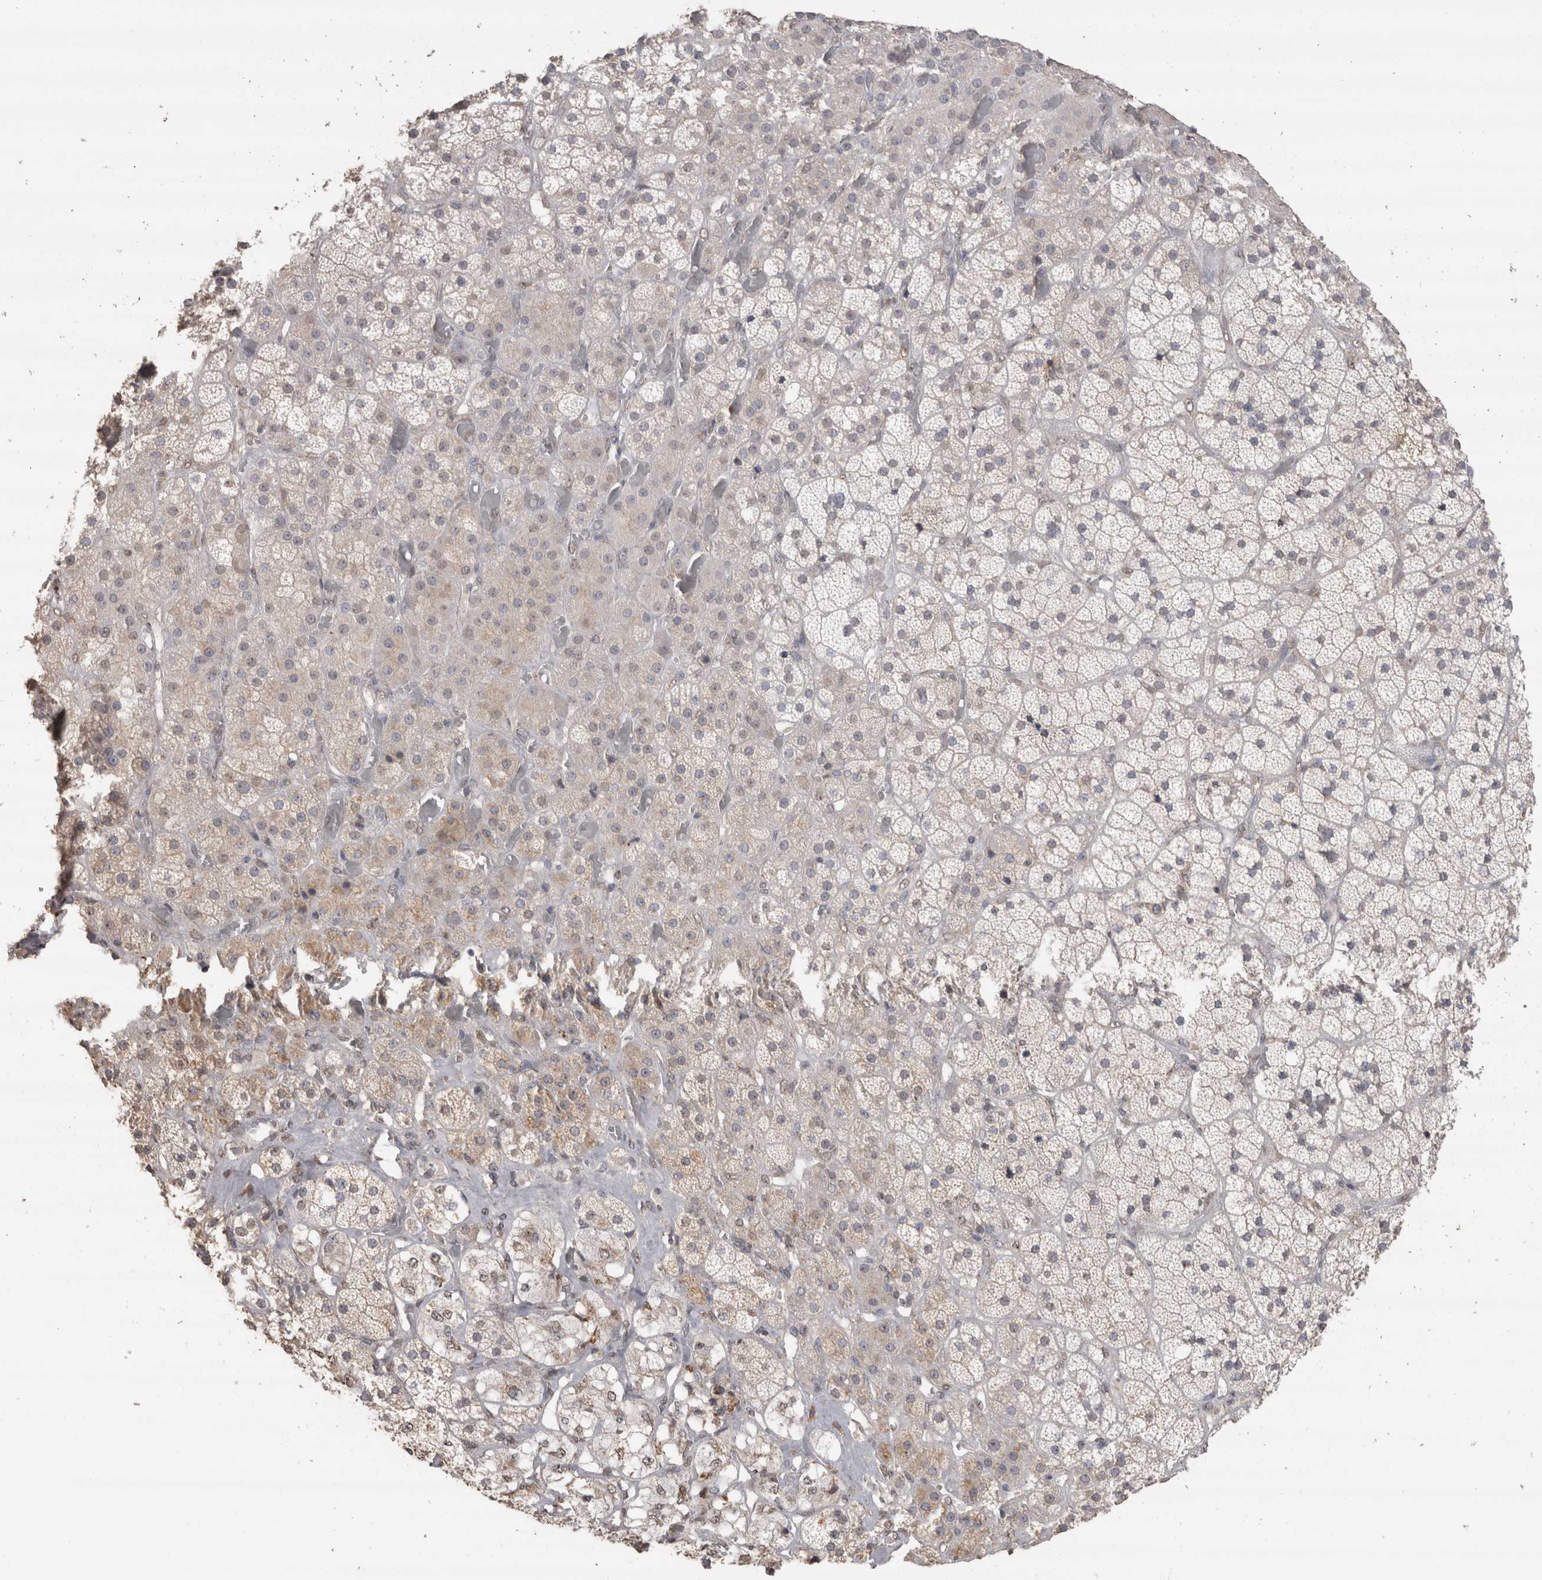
{"staining": {"intensity": "weak", "quantity": "25%-75%", "location": "cytoplasmic/membranous,nuclear"}, "tissue": "adrenal gland", "cell_type": "Glandular cells", "image_type": "normal", "snomed": [{"axis": "morphology", "description": "Normal tissue, NOS"}, {"axis": "topography", "description": "Adrenal gland"}], "caption": "Immunohistochemical staining of benign human adrenal gland displays 25%-75% levels of weak cytoplasmic/membranous,nuclear protein staining in approximately 25%-75% of glandular cells.", "gene": "CRELD2", "patient": {"sex": "male", "age": 57}}